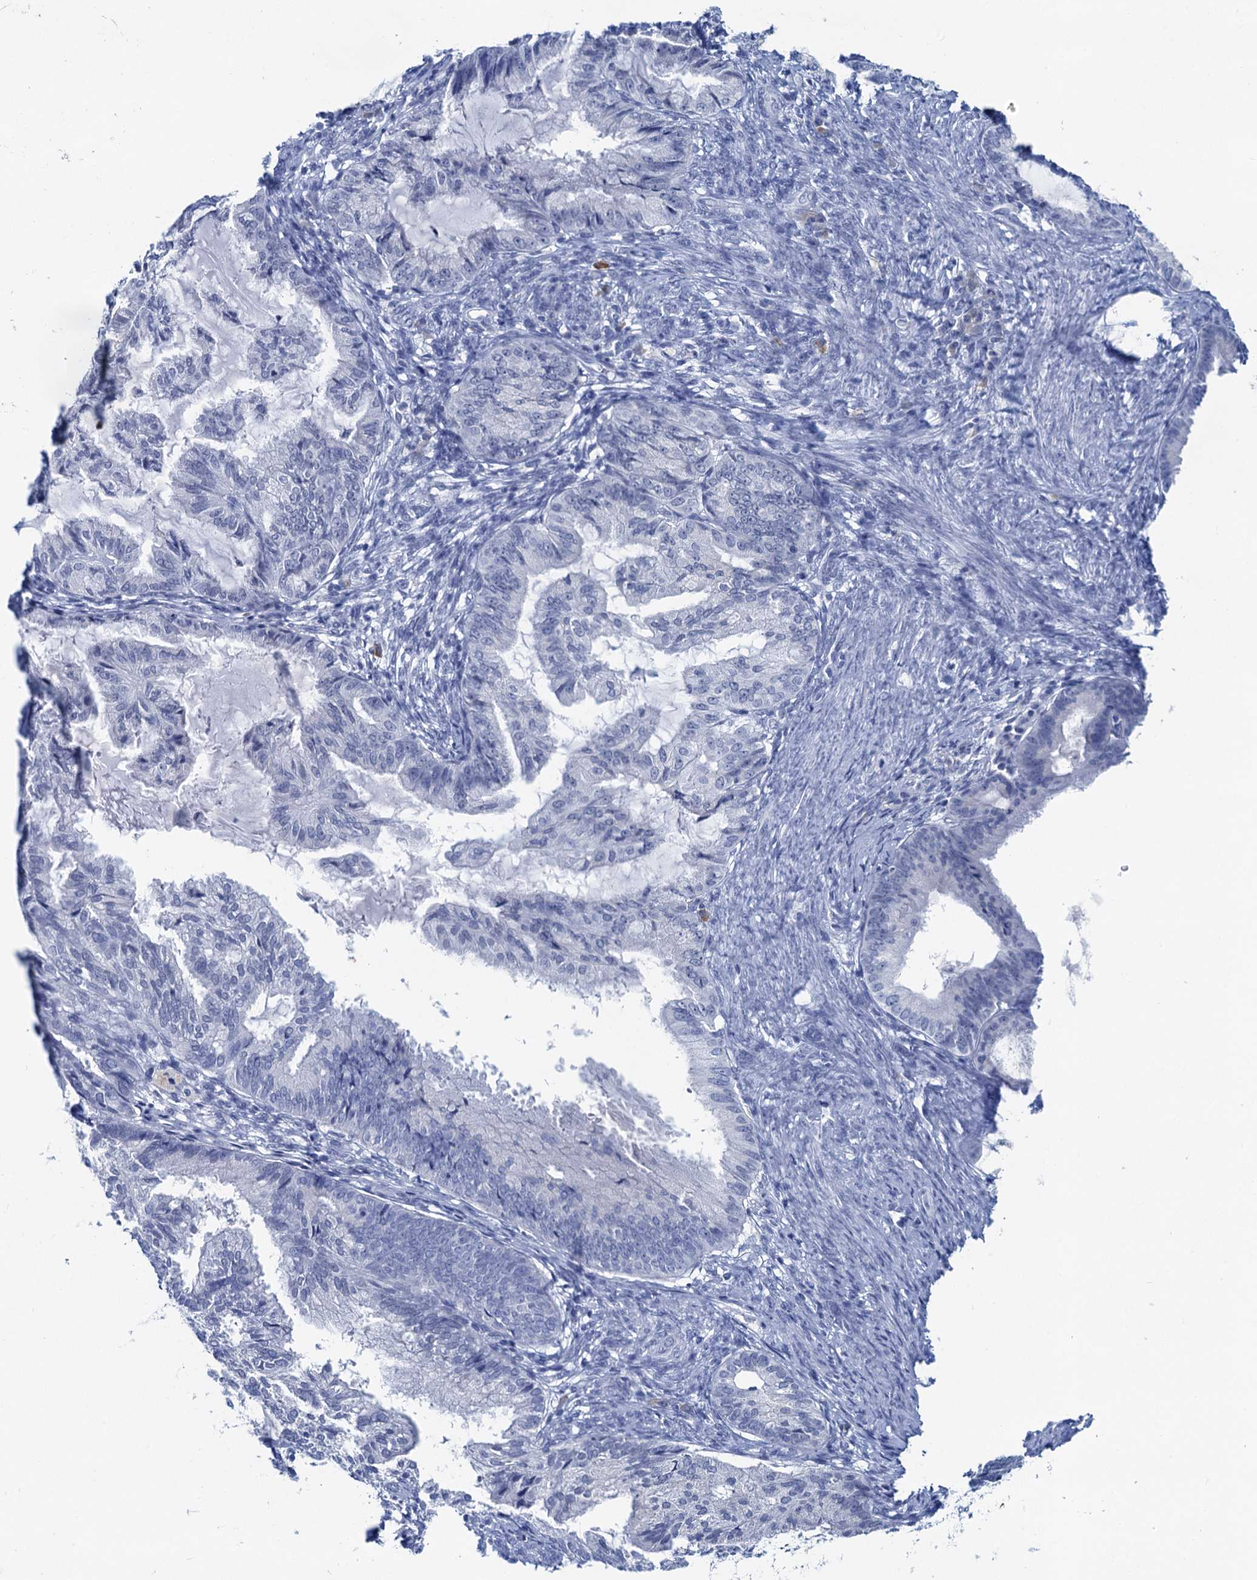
{"staining": {"intensity": "negative", "quantity": "none", "location": "none"}, "tissue": "endometrial cancer", "cell_type": "Tumor cells", "image_type": "cancer", "snomed": [{"axis": "morphology", "description": "Adenocarcinoma, NOS"}, {"axis": "topography", "description": "Endometrium"}], "caption": "Adenocarcinoma (endometrial) was stained to show a protein in brown. There is no significant positivity in tumor cells.", "gene": "HAPSTR1", "patient": {"sex": "female", "age": 86}}